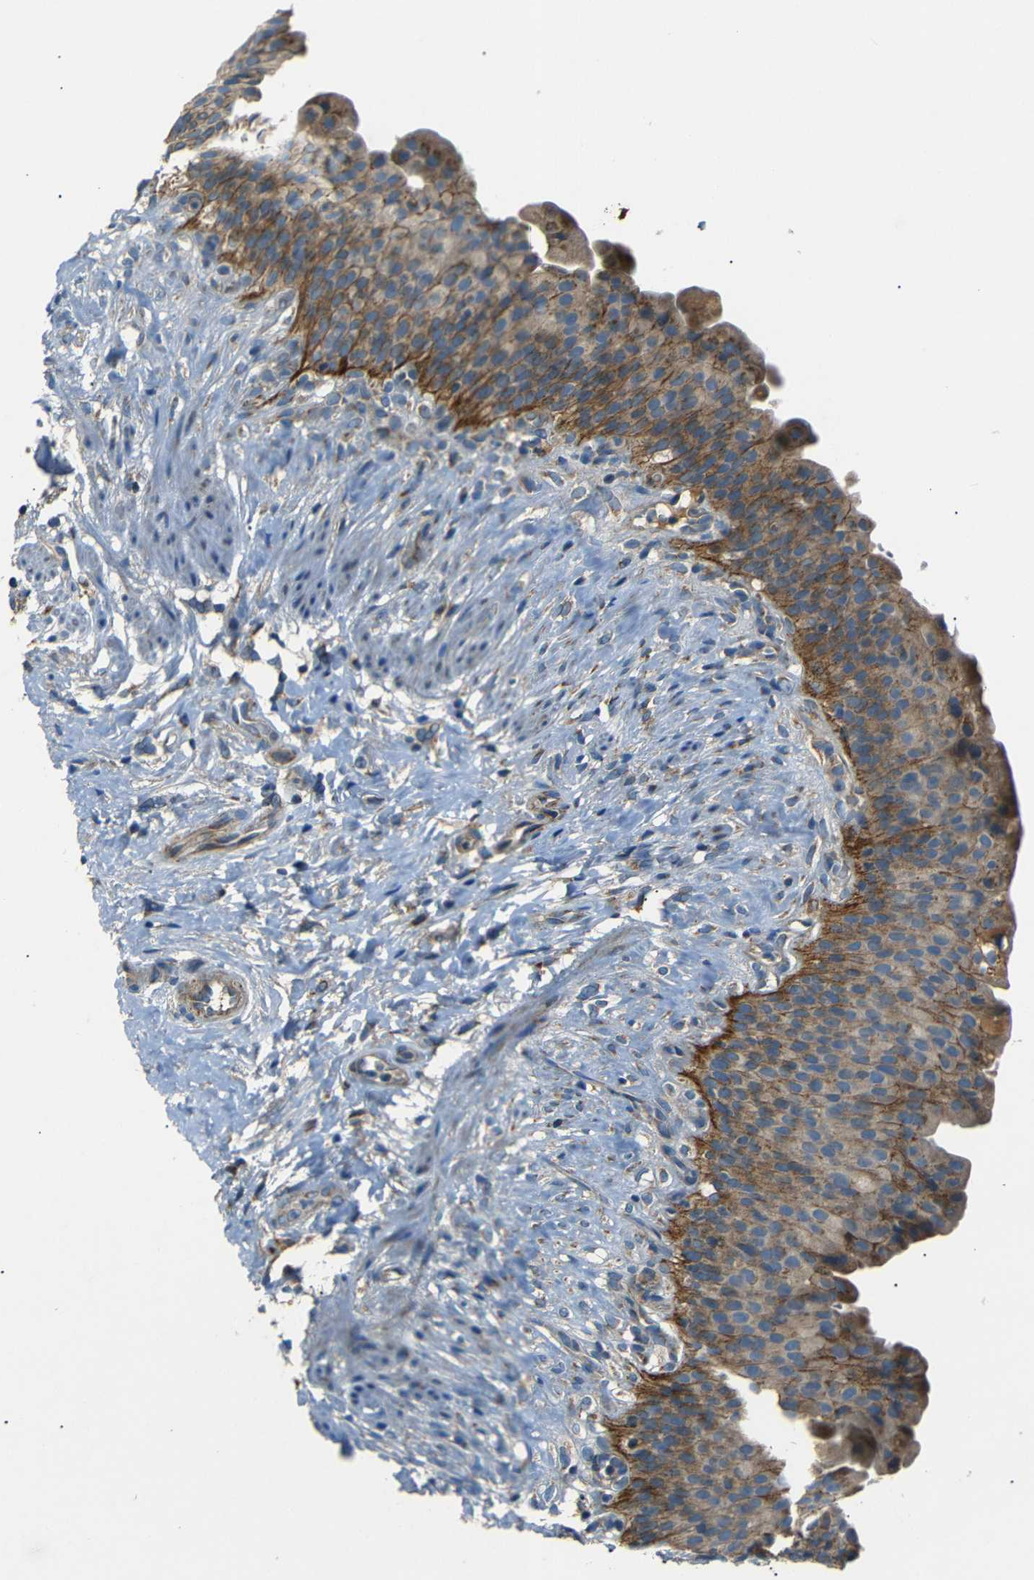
{"staining": {"intensity": "moderate", "quantity": ">75%", "location": "cytoplasmic/membranous"}, "tissue": "urinary bladder", "cell_type": "Urothelial cells", "image_type": "normal", "snomed": [{"axis": "morphology", "description": "Normal tissue, NOS"}, {"axis": "topography", "description": "Urinary bladder"}], "caption": "This is an image of immunohistochemistry (IHC) staining of unremarkable urinary bladder, which shows moderate positivity in the cytoplasmic/membranous of urothelial cells.", "gene": "NETO2", "patient": {"sex": "female", "age": 79}}